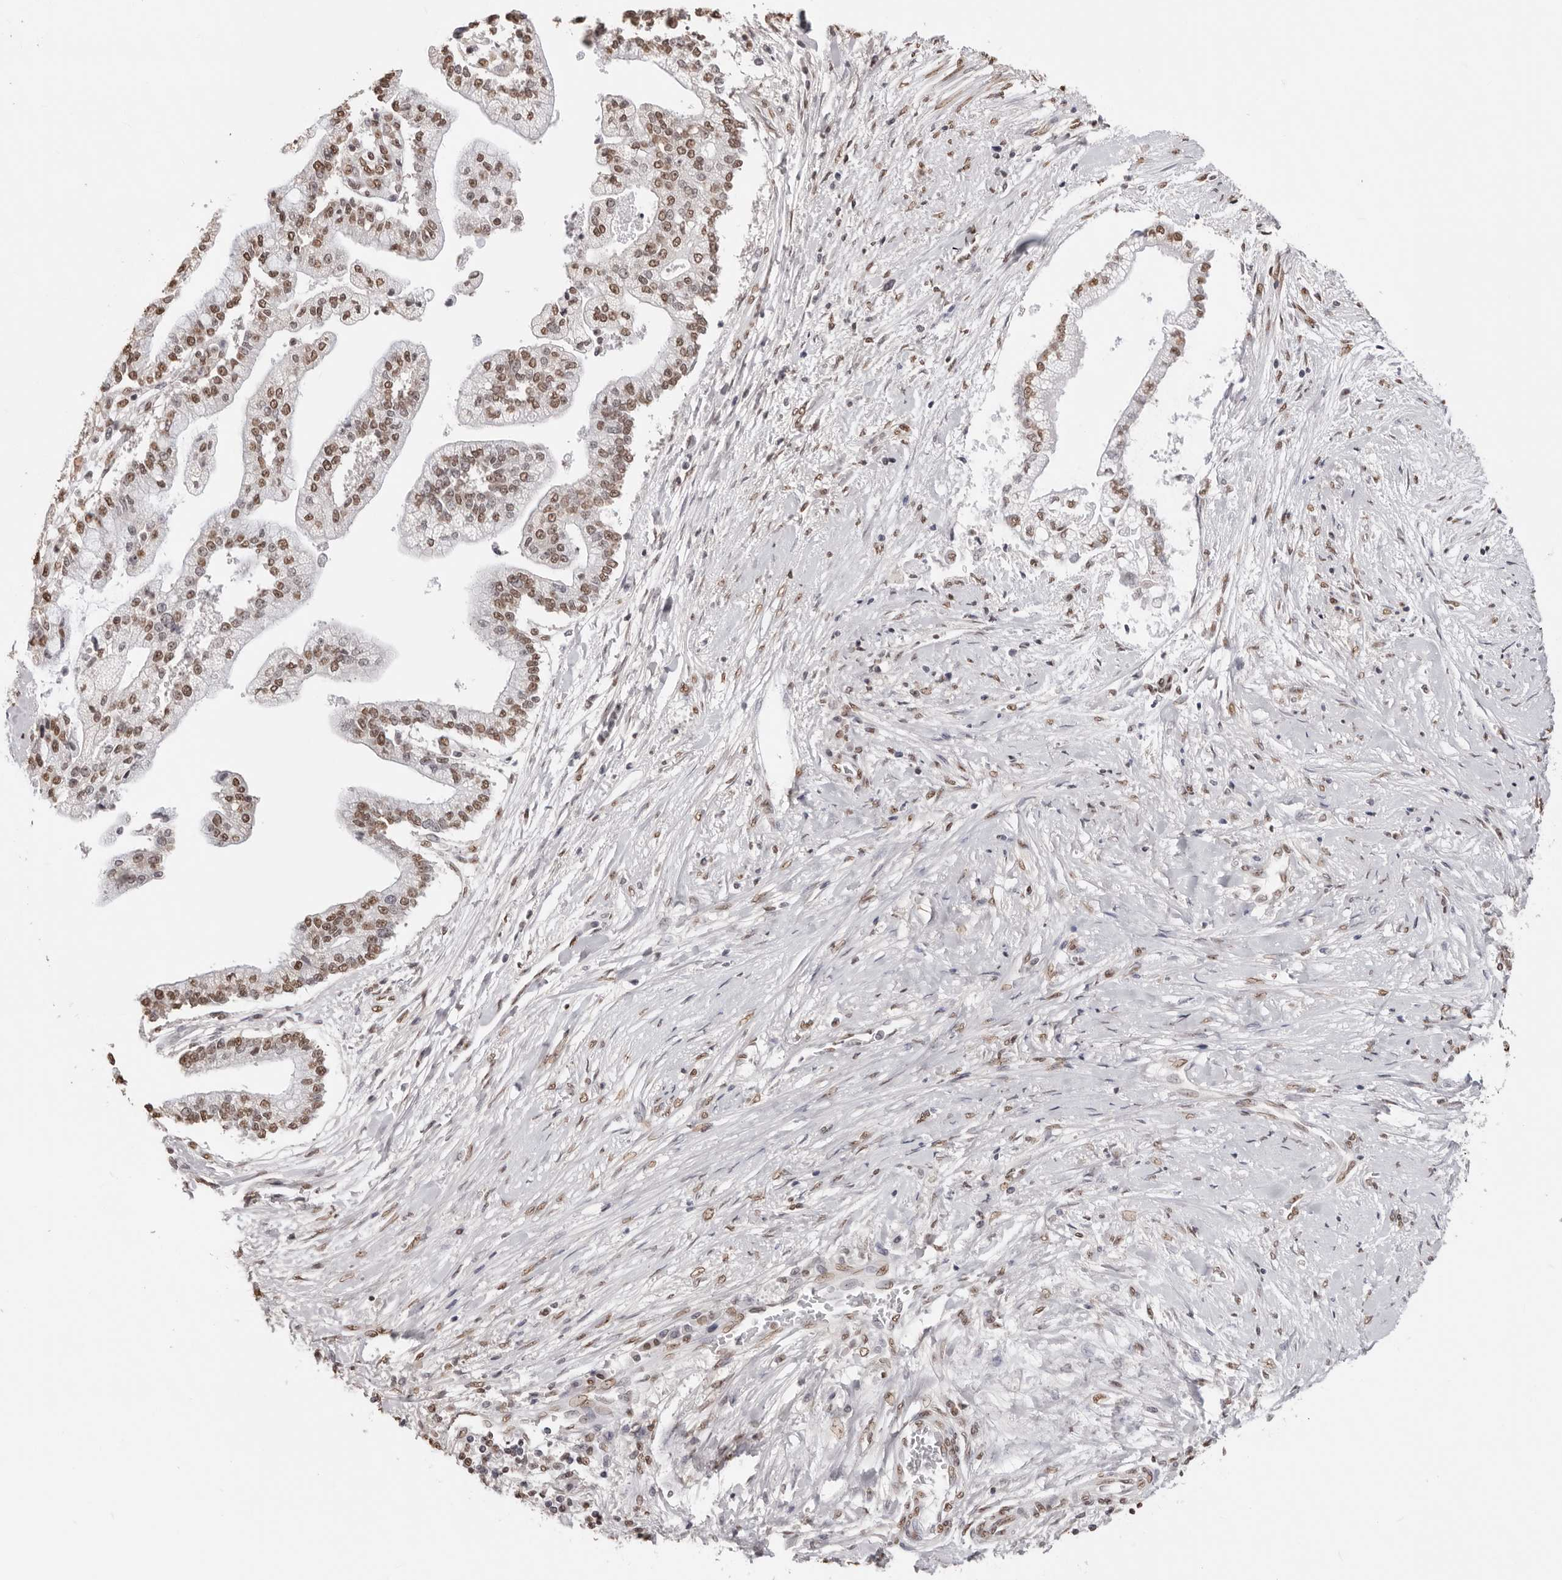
{"staining": {"intensity": "moderate", "quantity": ">75%", "location": "nuclear"}, "tissue": "liver cancer", "cell_type": "Tumor cells", "image_type": "cancer", "snomed": [{"axis": "morphology", "description": "Cholangiocarcinoma"}, {"axis": "topography", "description": "Liver"}], "caption": "A brown stain shows moderate nuclear expression of a protein in liver cancer tumor cells.", "gene": "OLIG3", "patient": {"sex": "male", "age": 50}}